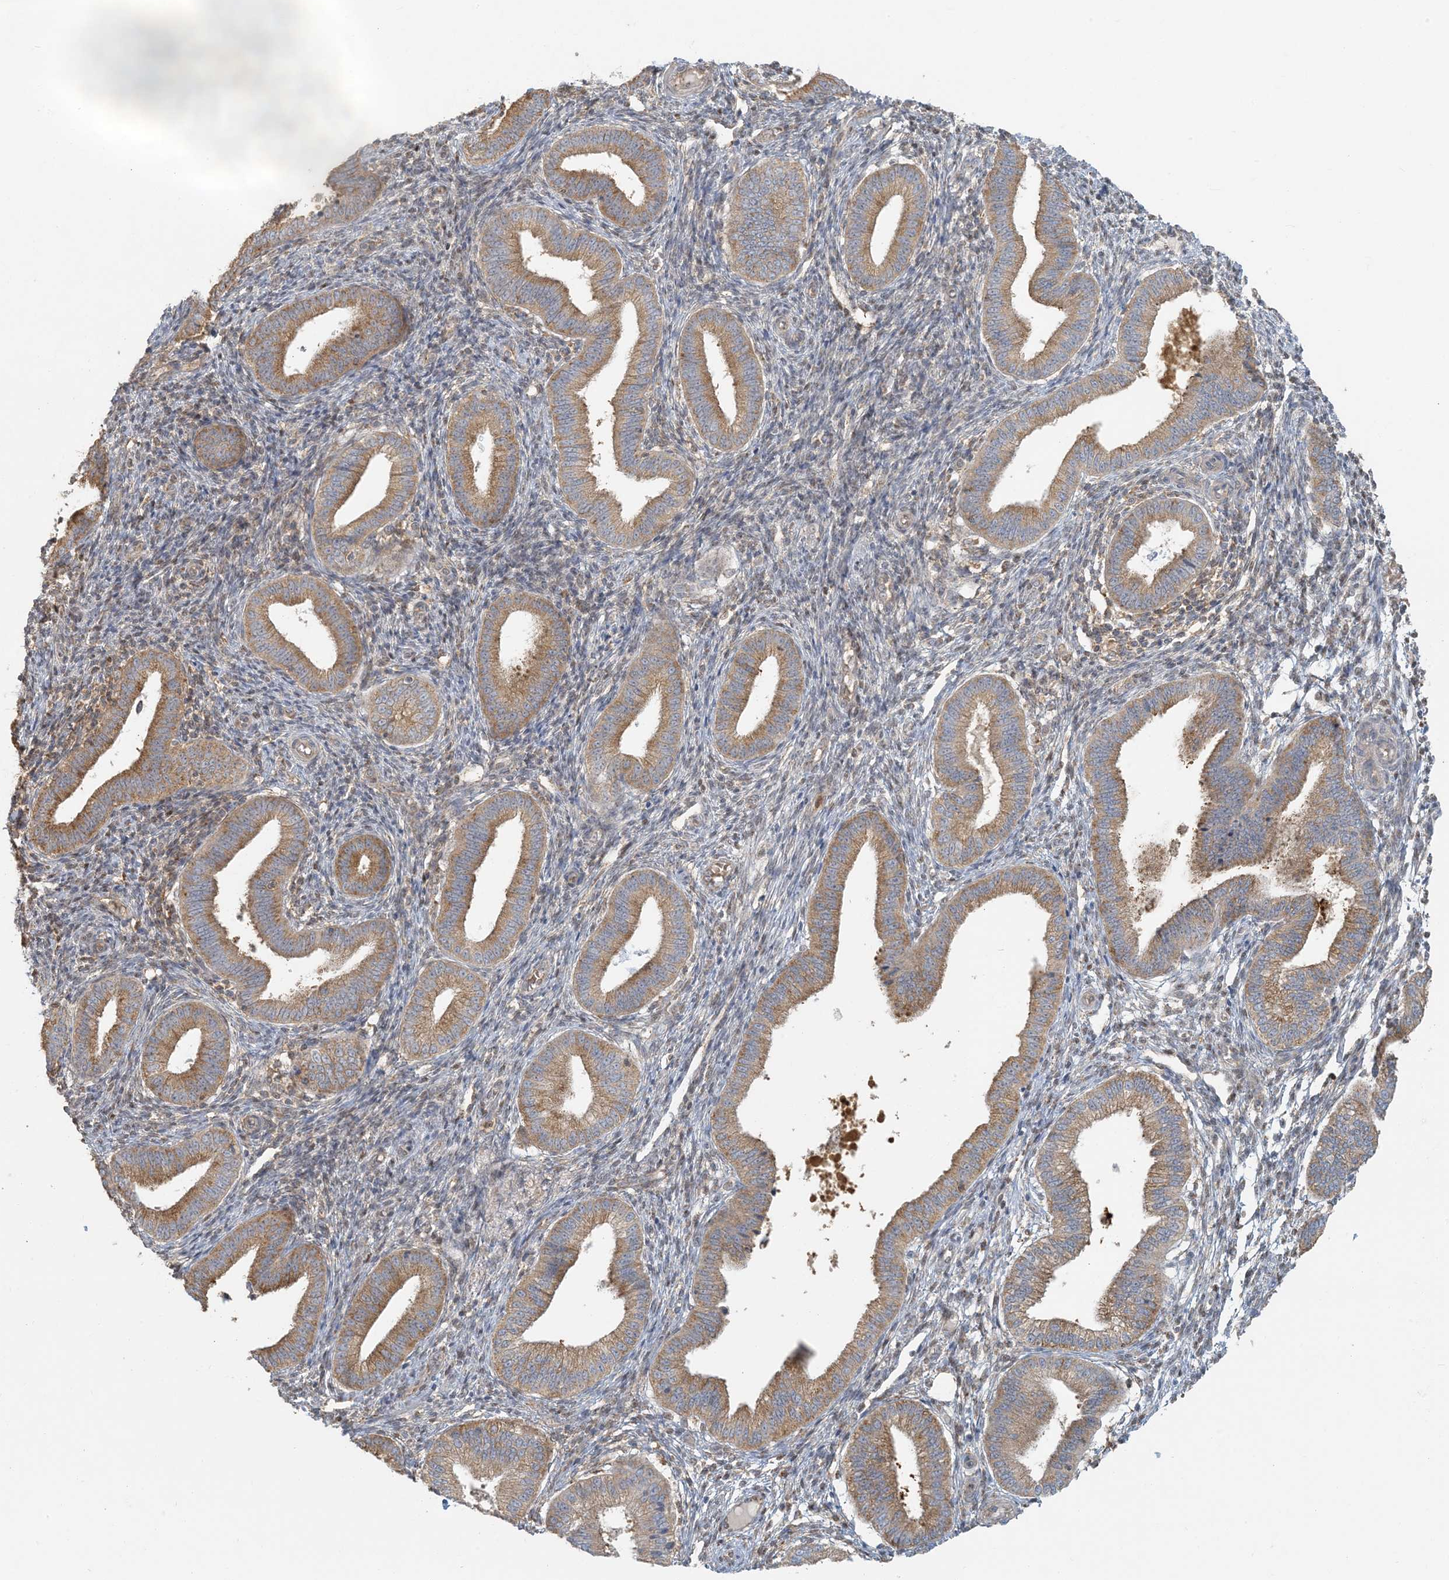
{"staining": {"intensity": "weak", "quantity": "<25%", "location": "cytoplasmic/membranous"}, "tissue": "endometrium", "cell_type": "Cells in endometrial stroma", "image_type": "normal", "snomed": [{"axis": "morphology", "description": "Normal tissue, NOS"}, {"axis": "topography", "description": "Endometrium"}], "caption": "Cells in endometrial stroma show no significant positivity in normal endometrium. The staining was performed using DAB (3,3'-diaminobenzidine) to visualize the protein expression in brown, while the nuclei were stained in blue with hematoxylin (Magnification: 20x).", "gene": "HACL1", "patient": {"sex": "female", "age": 39}}